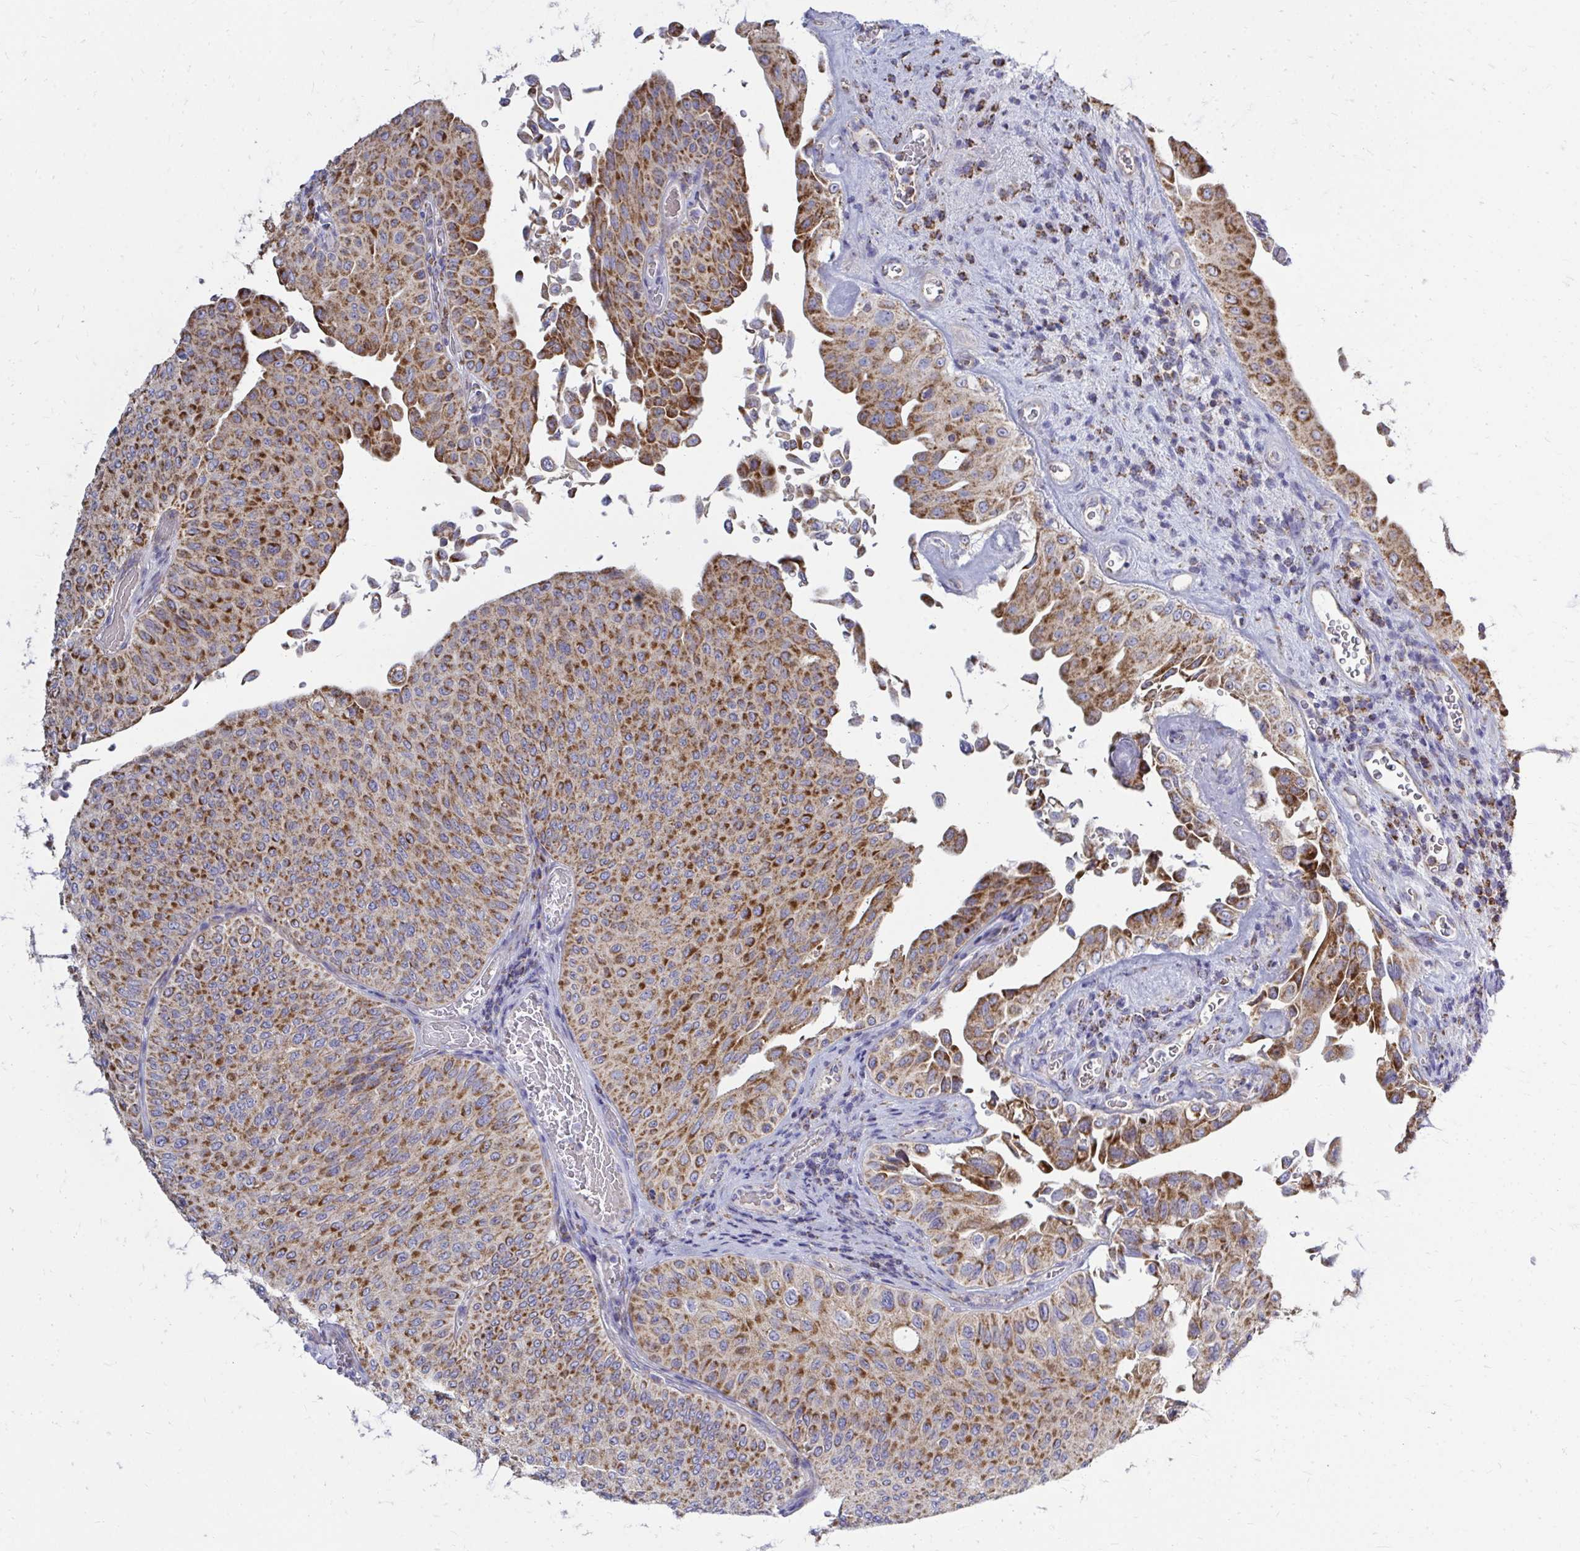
{"staining": {"intensity": "strong", "quantity": ">75%", "location": "cytoplasmic/membranous"}, "tissue": "urothelial cancer", "cell_type": "Tumor cells", "image_type": "cancer", "snomed": [{"axis": "morphology", "description": "Urothelial carcinoma, NOS"}, {"axis": "topography", "description": "Urinary bladder"}], "caption": "Strong cytoplasmic/membranous protein staining is identified in approximately >75% of tumor cells in urothelial cancer.", "gene": "OR10R2", "patient": {"sex": "male", "age": 59}}